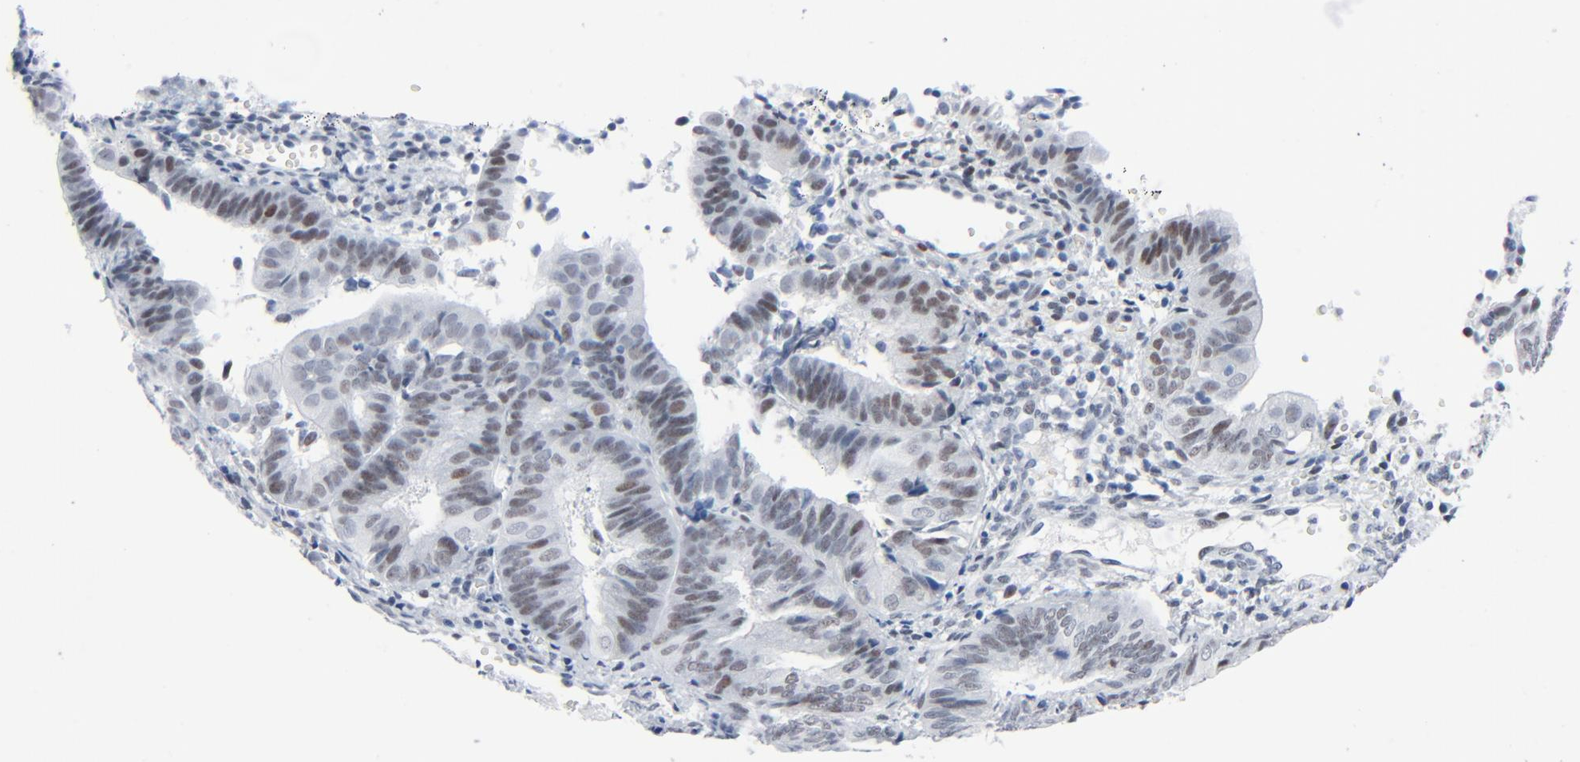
{"staining": {"intensity": "weak", "quantity": ">75%", "location": "nuclear"}, "tissue": "endometrial cancer", "cell_type": "Tumor cells", "image_type": "cancer", "snomed": [{"axis": "morphology", "description": "Adenocarcinoma, NOS"}, {"axis": "topography", "description": "Endometrium"}], "caption": "Endometrial cancer stained with DAB (3,3'-diaminobenzidine) immunohistochemistry (IHC) reveals low levels of weak nuclear positivity in approximately >75% of tumor cells. The staining was performed using DAB (3,3'-diaminobenzidine) to visualize the protein expression in brown, while the nuclei were stained in blue with hematoxylin (Magnification: 20x).", "gene": "SIRT1", "patient": {"sex": "female", "age": 63}}